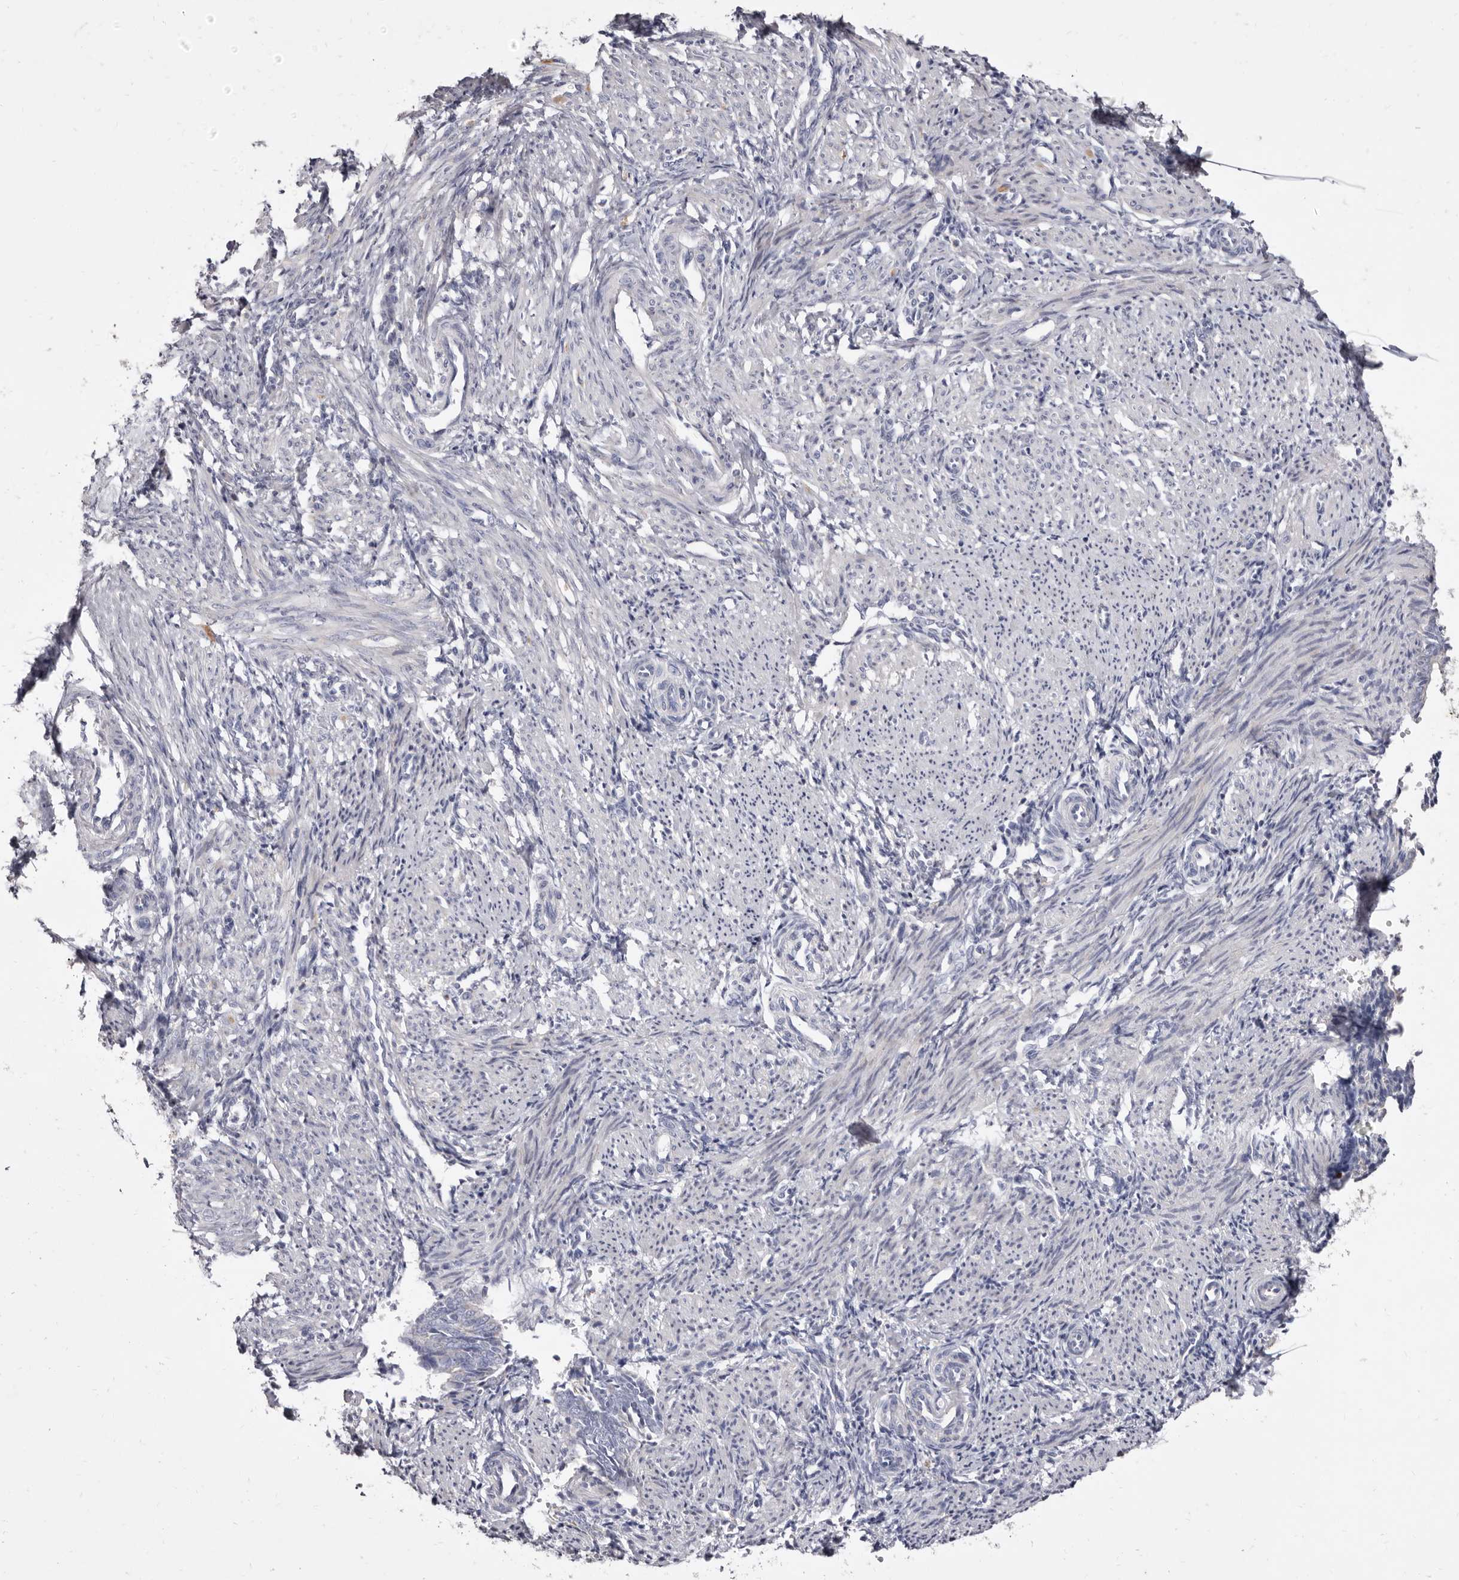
{"staining": {"intensity": "negative", "quantity": "none", "location": "none"}, "tissue": "smooth muscle", "cell_type": "Smooth muscle cells", "image_type": "normal", "snomed": [{"axis": "morphology", "description": "Normal tissue, NOS"}, {"axis": "topography", "description": "Endometrium"}], "caption": "An immunohistochemistry (IHC) histopathology image of benign smooth muscle is shown. There is no staining in smooth muscle cells of smooth muscle. The staining was performed using DAB (3,3'-diaminobenzidine) to visualize the protein expression in brown, while the nuclei were stained in blue with hematoxylin (Magnification: 20x).", "gene": "CYP2E1", "patient": {"sex": "female", "age": 33}}